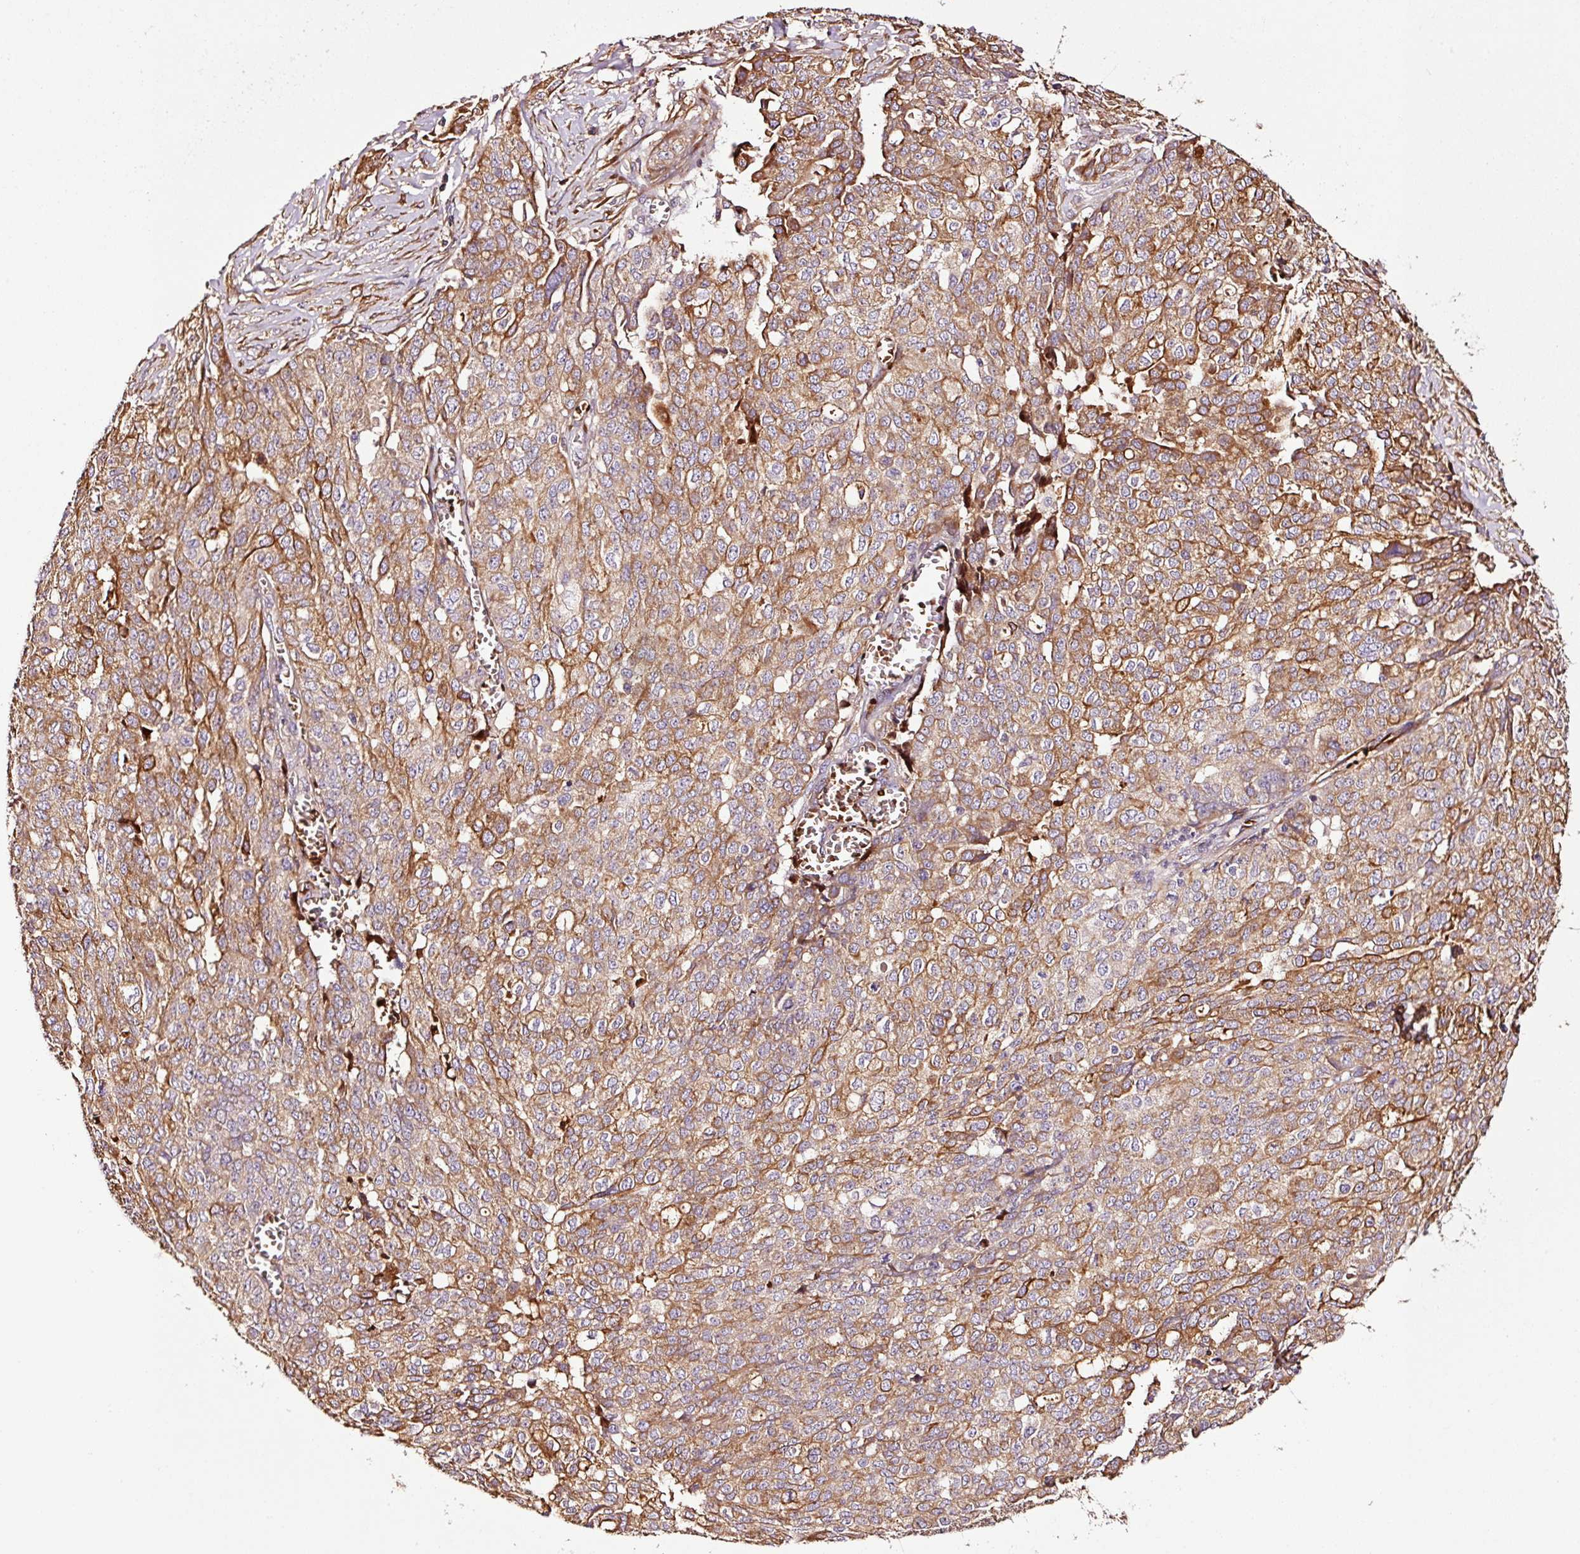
{"staining": {"intensity": "moderate", "quantity": ">75%", "location": "cytoplasmic/membranous"}, "tissue": "ovarian cancer", "cell_type": "Tumor cells", "image_type": "cancer", "snomed": [{"axis": "morphology", "description": "Cystadenocarcinoma, serous, NOS"}, {"axis": "topography", "description": "Soft tissue"}, {"axis": "topography", "description": "Ovary"}], "caption": "Tumor cells reveal medium levels of moderate cytoplasmic/membranous staining in about >75% of cells in ovarian cancer.", "gene": "PGLYRP2", "patient": {"sex": "female", "age": 57}}